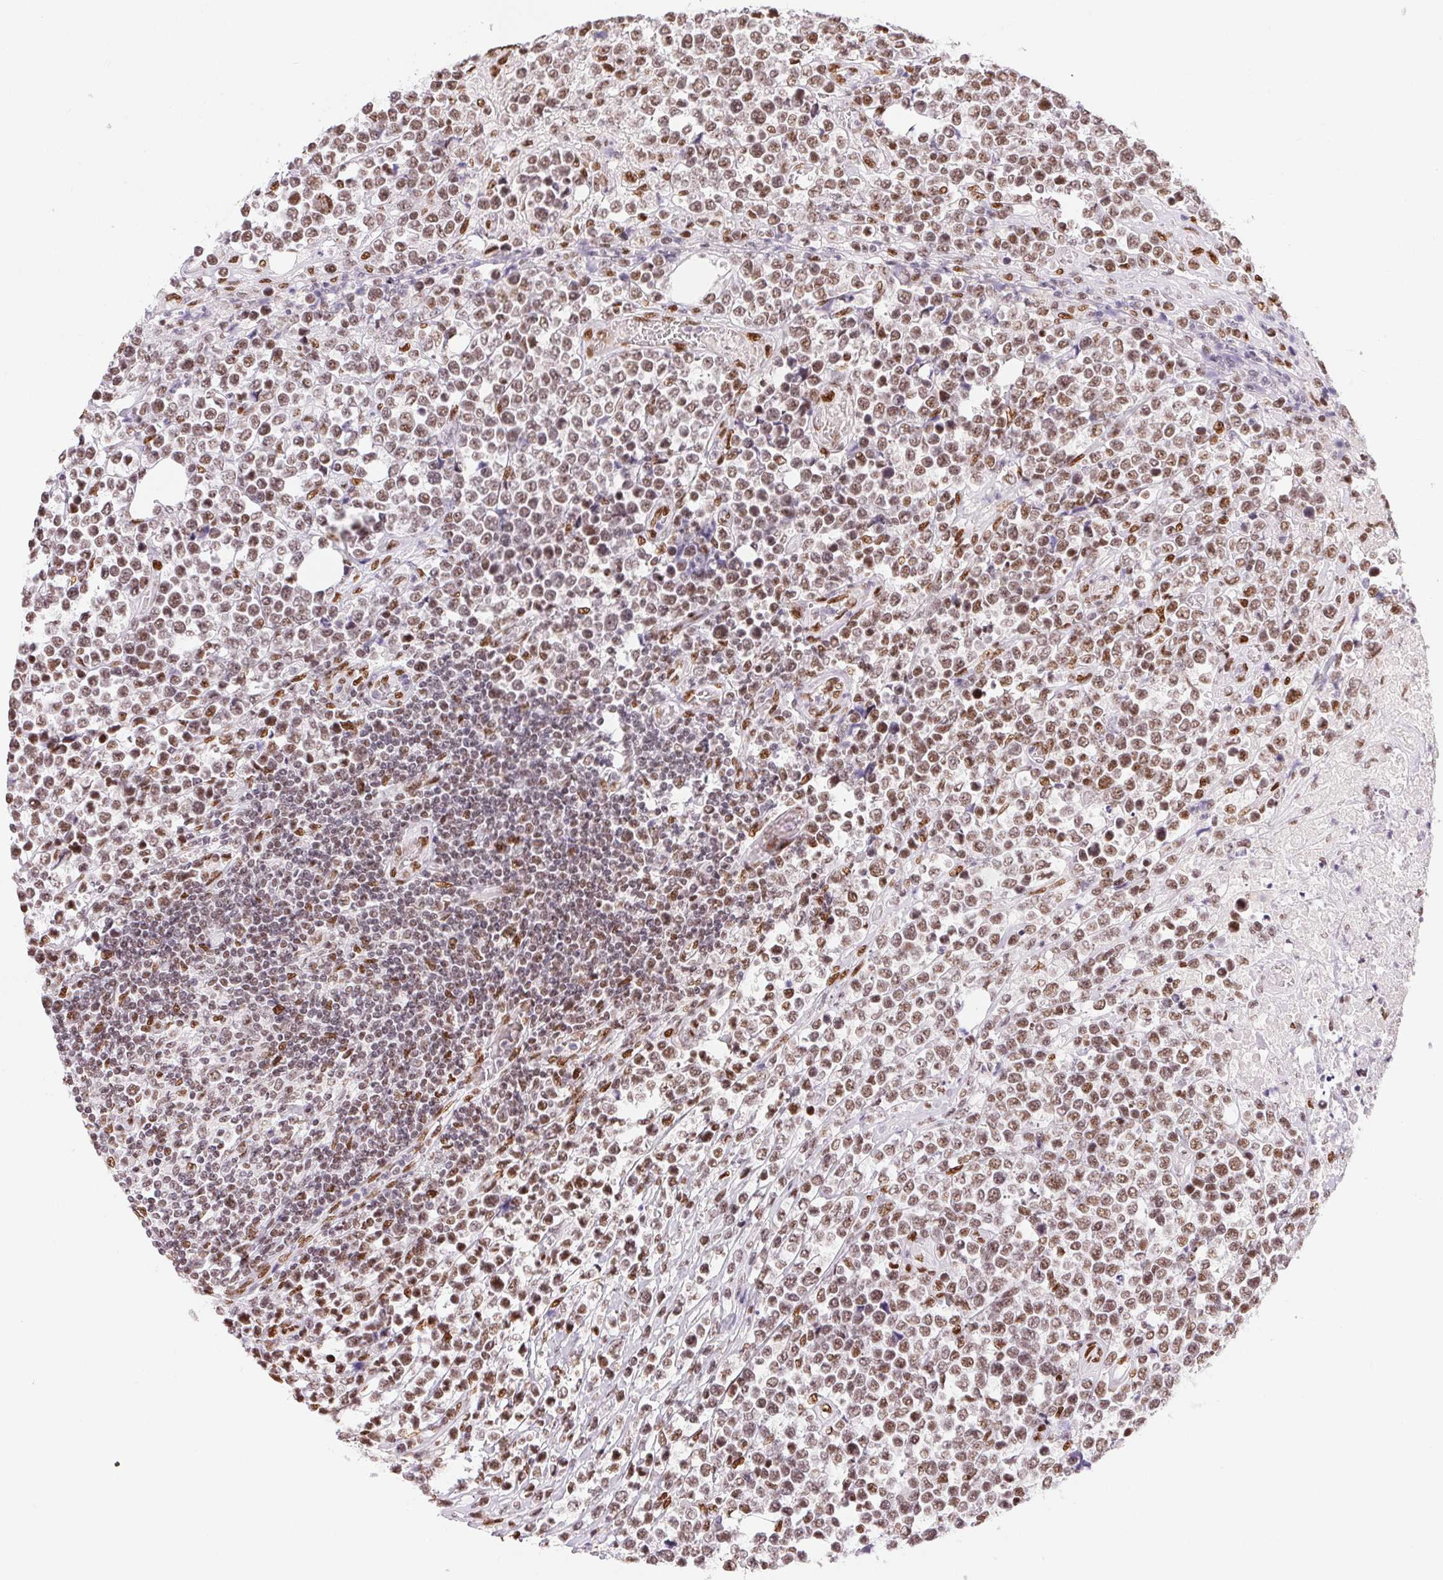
{"staining": {"intensity": "moderate", "quantity": ">75%", "location": "nuclear"}, "tissue": "lymphoma", "cell_type": "Tumor cells", "image_type": "cancer", "snomed": [{"axis": "morphology", "description": "Malignant lymphoma, non-Hodgkin's type, High grade"}, {"axis": "topography", "description": "Soft tissue"}], "caption": "Human malignant lymphoma, non-Hodgkin's type (high-grade) stained with a brown dye exhibits moderate nuclear positive positivity in about >75% of tumor cells.", "gene": "ZNF80", "patient": {"sex": "female", "age": 56}}